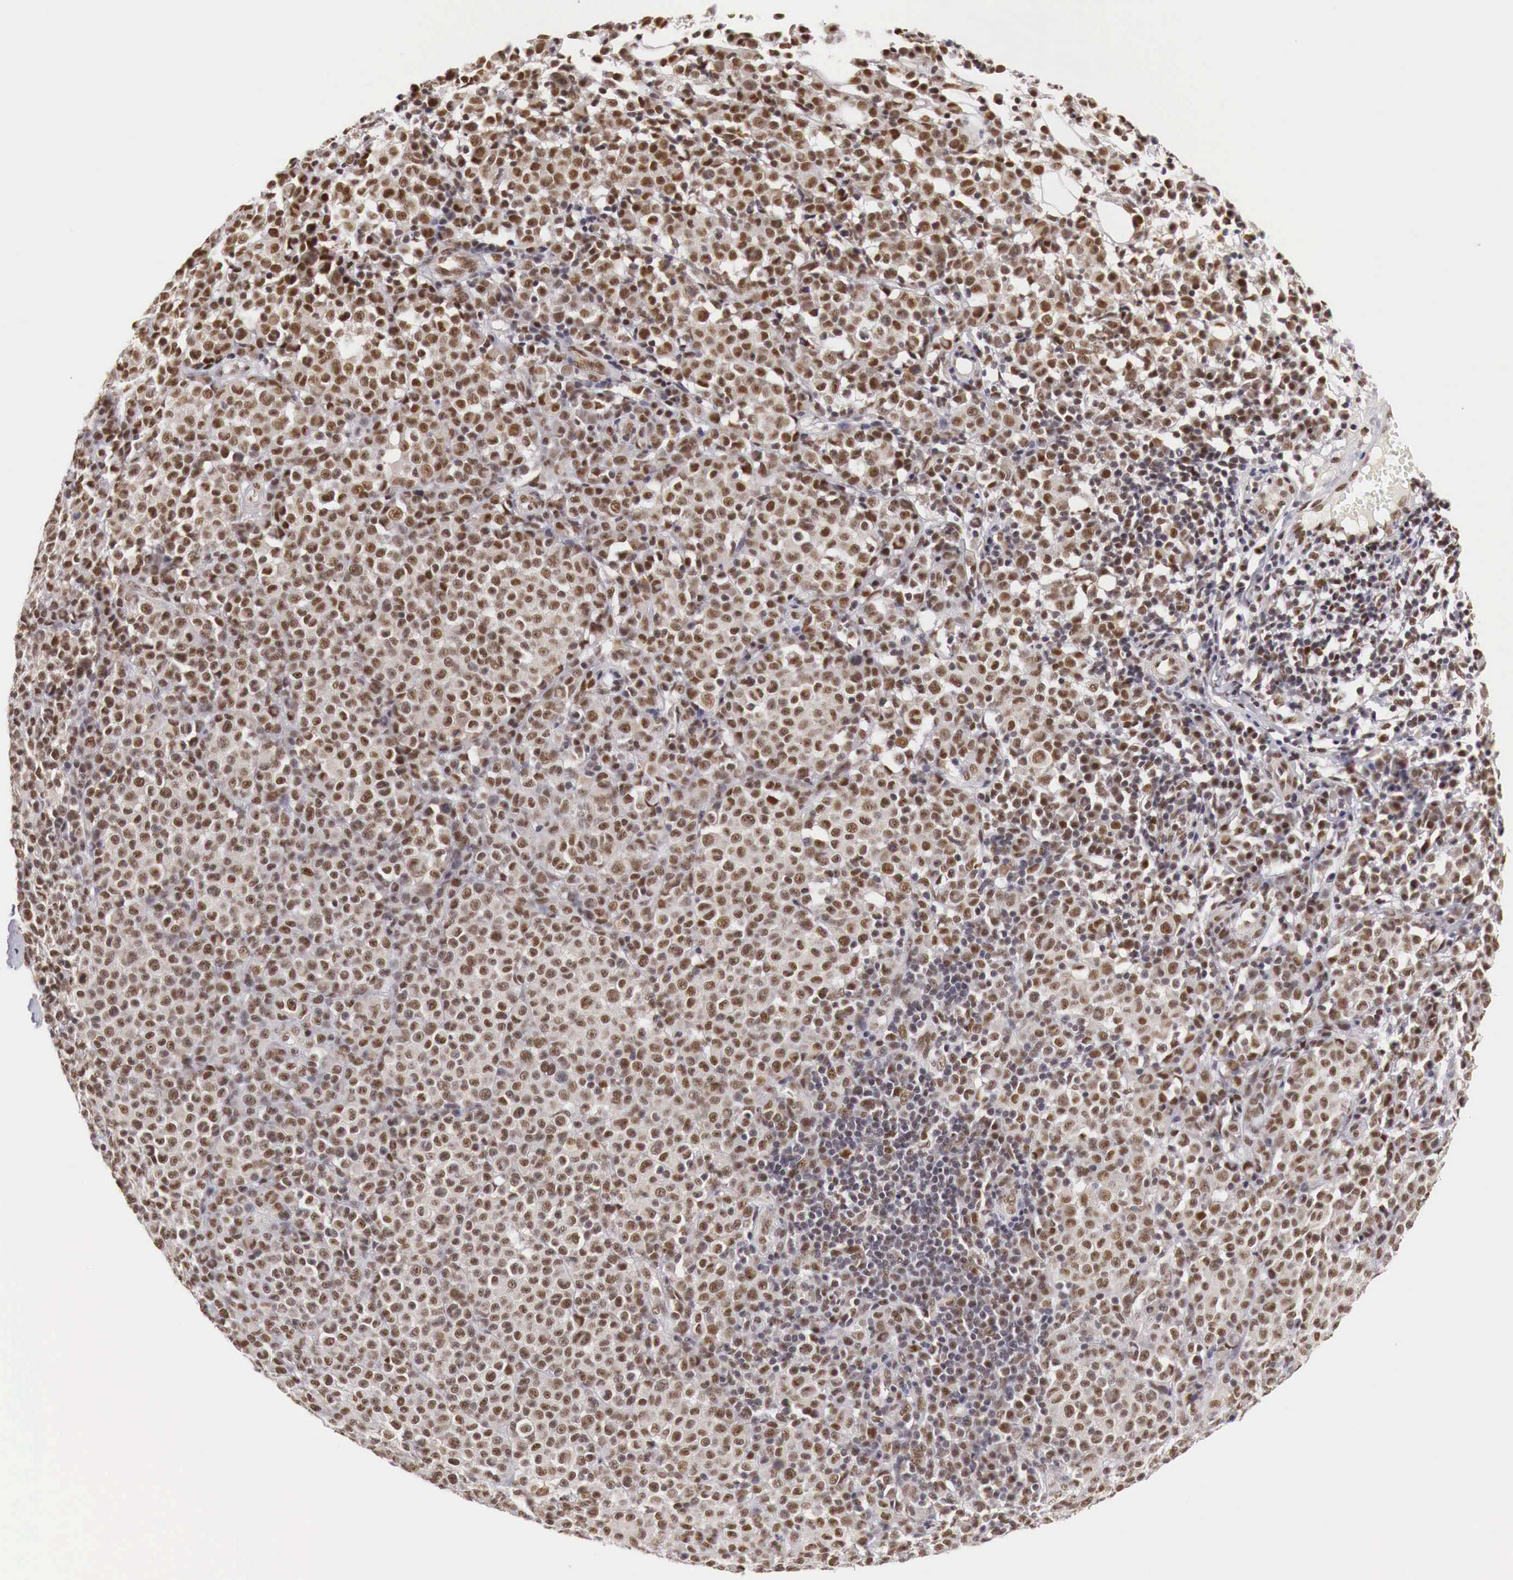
{"staining": {"intensity": "moderate", "quantity": ">75%", "location": "cytoplasmic/membranous,nuclear"}, "tissue": "melanoma", "cell_type": "Tumor cells", "image_type": "cancer", "snomed": [{"axis": "morphology", "description": "Malignant melanoma, Metastatic site"}, {"axis": "topography", "description": "Skin"}], "caption": "DAB (3,3'-diaminobenzidine) immunohistochemical staining of melanoma demonstrates moderate cytoplasmic/membranous and nuclear protein expression in approximately >75% of tumor cells.", "gene": "GPKOW", "patient": {"sex": "male", "age": 32}}